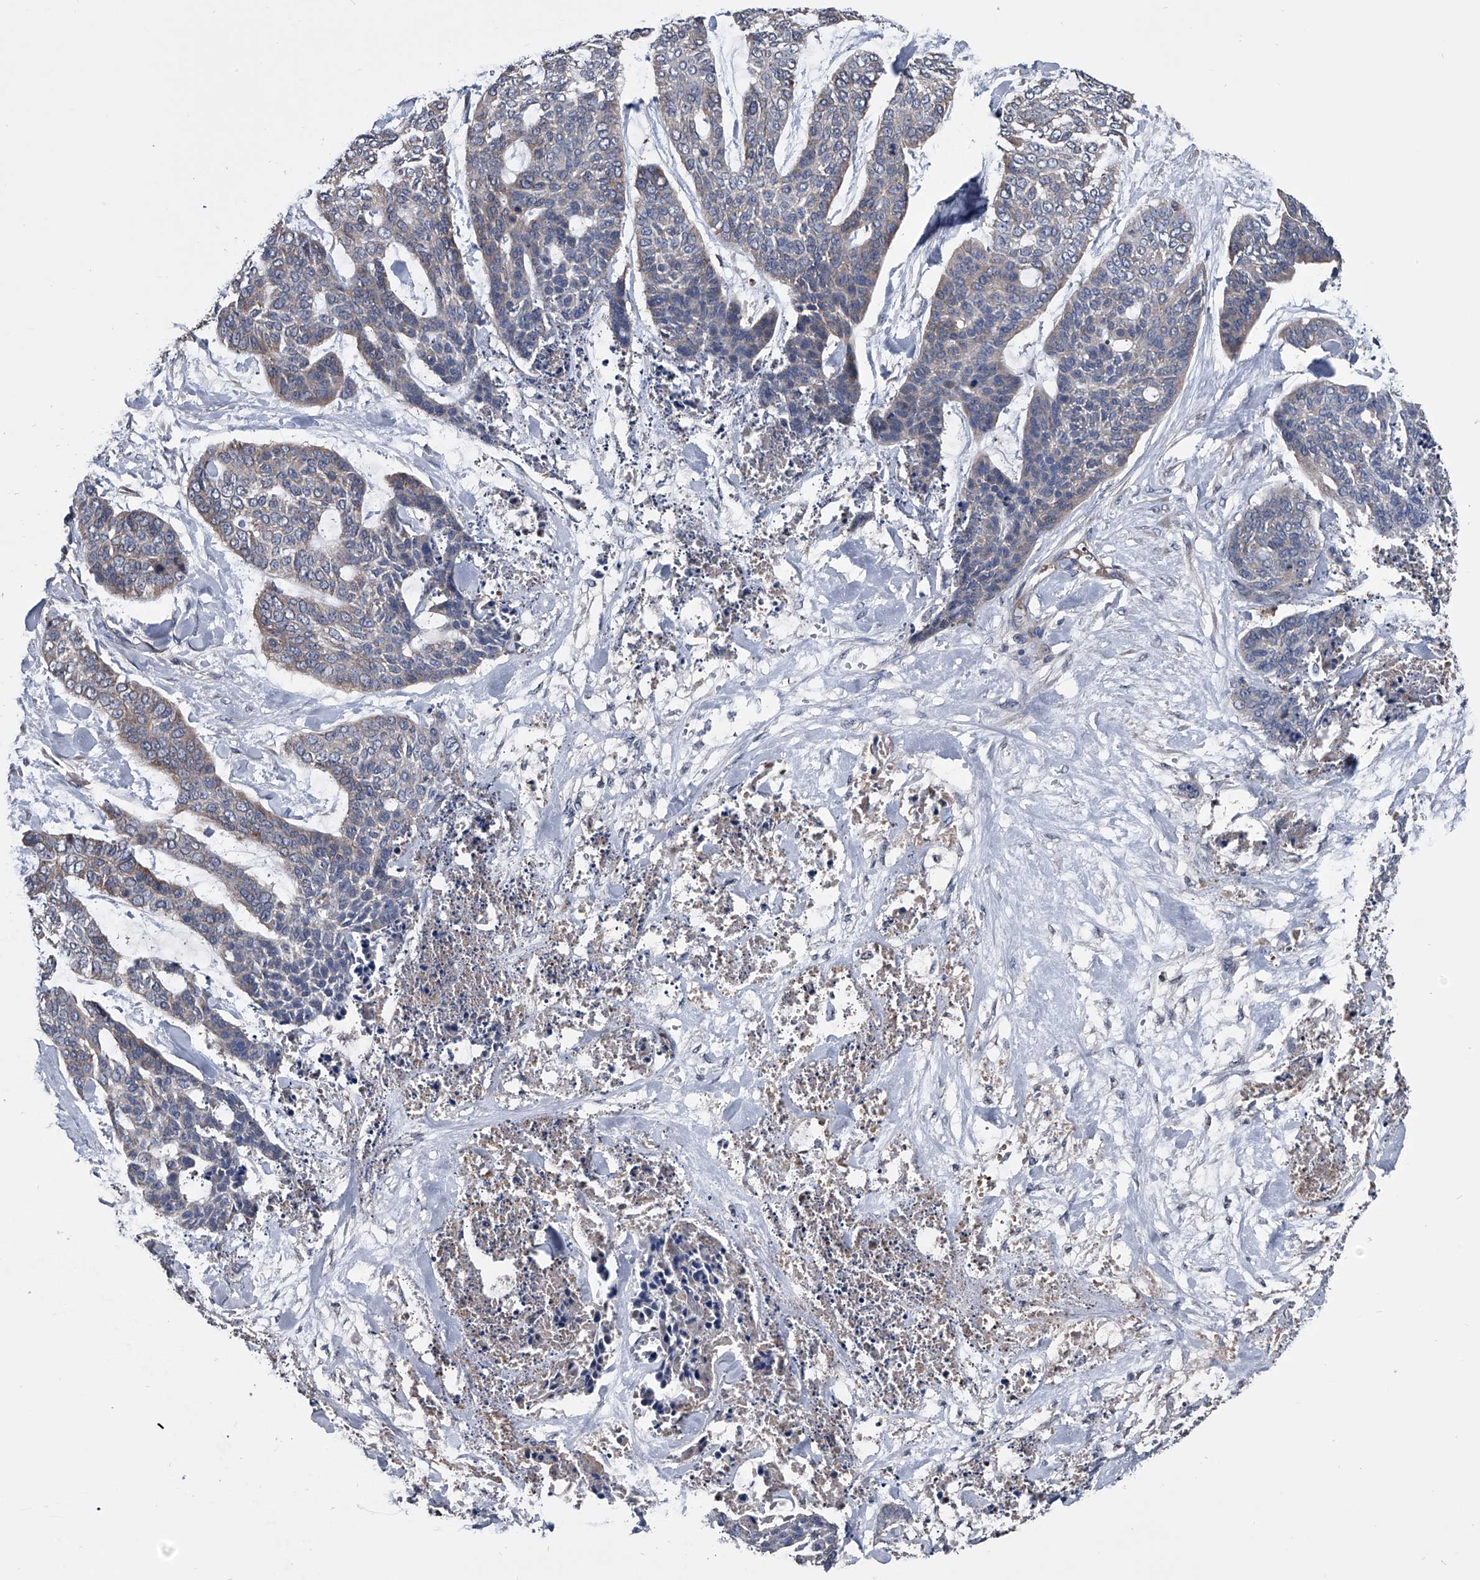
{"staining": {"intensity": "negative", "quantity": "none", "location": "none"}, "tissue": "skin cancer", "cell_type": "Tumor cells", "image_type": "cancer", "snomed": [{"axis": "morphology", "description": "Basal cell carcinoma"}, {"axis": "topography", "description": "Skin"}], "caption": "Immunohistochemistry (IHC) photomicrograph of human skin cancer stained for a protein (brown), which demonstrates no positivity in tumor cells.", "gene": "KIF13A", "patient": {"sex": "female", "age": 64}}